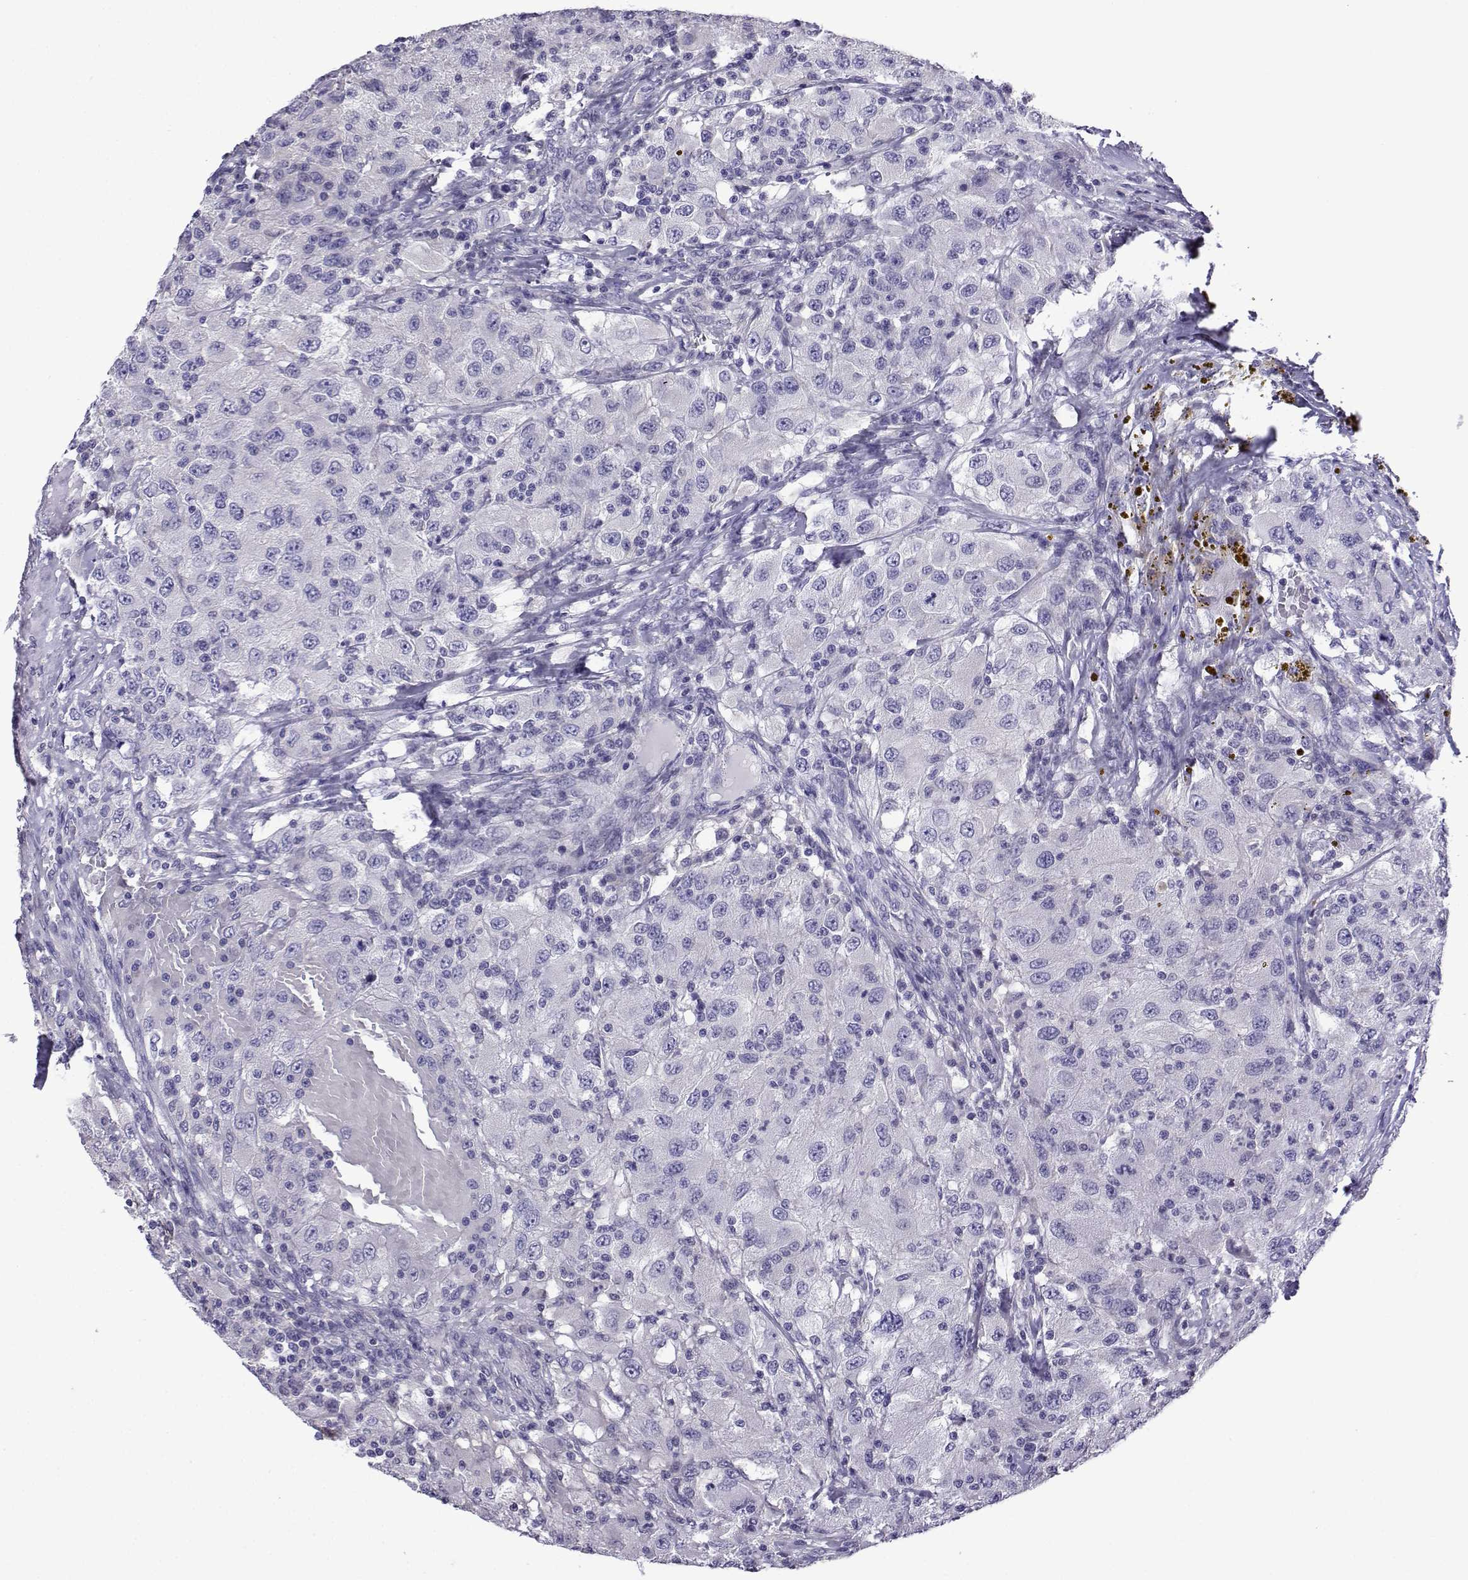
{"staining": {"intensity": "negative", "quantity": "none", "location": "none"}, "tissue": "renal cancer", "cell_type": "Tumor cells", "image_type": "cancer", "snomed": [{"axis": "morphology", "description": "Adenocarcinoma, NOS"}, {"axis": "topography", "description": "Kidney"}], "caption": "Tumor cells are negative for brown protein staining in renal cancer.", "gene": "CFAP70", "patient": {"sex": "female", "age": 67}}